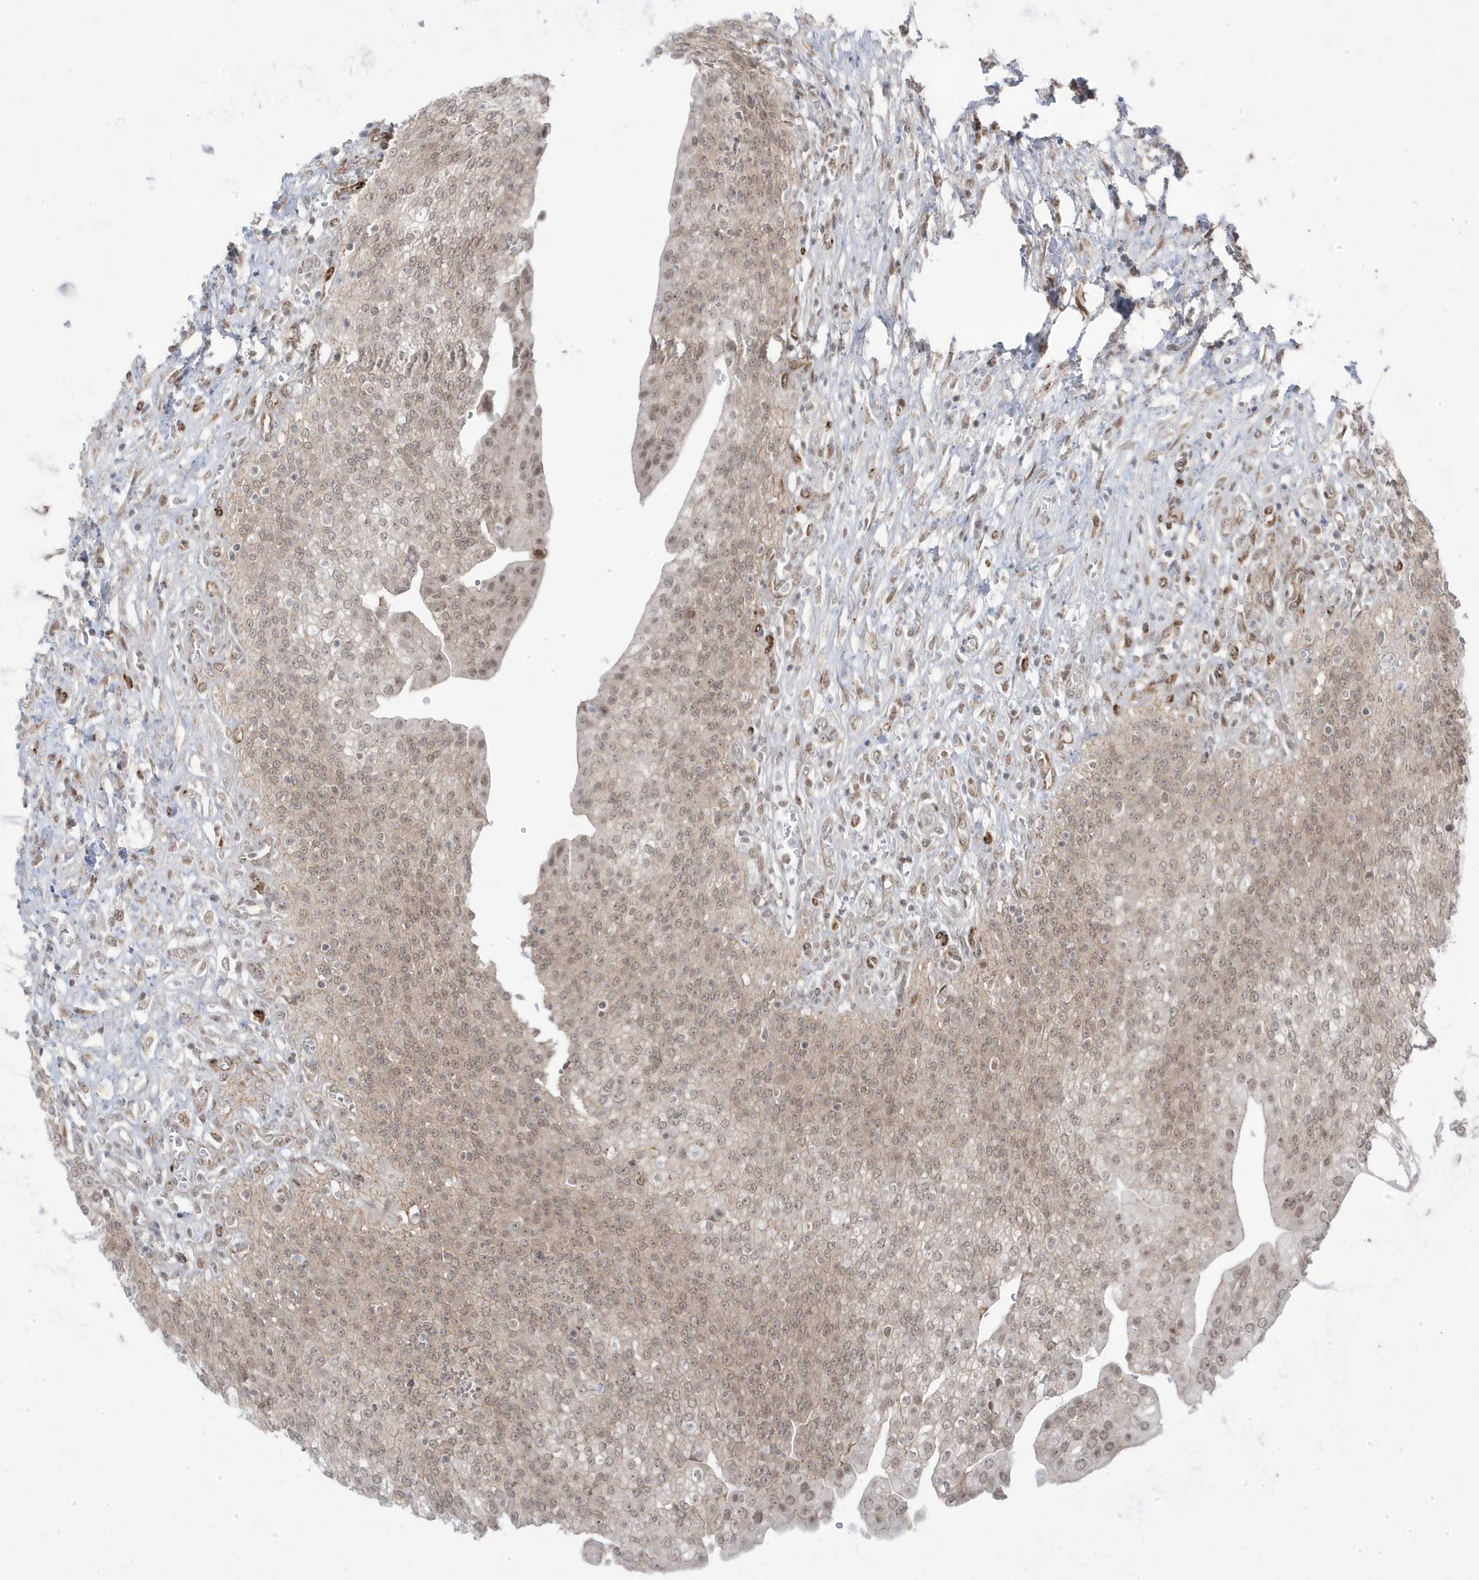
{"staining": {"intensity": "moderate", "quantity": ">75%", "location": "nuclear"}, "tissue": "urothelial cancer", "cell_type": "Tumor cells", "image_type": "cancer", "snomed": [{"axis": "morphology", "description": "Urothelial carcinoma, High grade"}, {"axis": "topography", "description": "Urinary bladder"}], "caption": "This is a histology image of immunohistochemistry (IHC) staining of urothelial cancer, which shows moderate positivity in the nuclear of tumor cells.", "gene": "ADAMTSL3", "patient": {"sex": "female", "age": 79}}